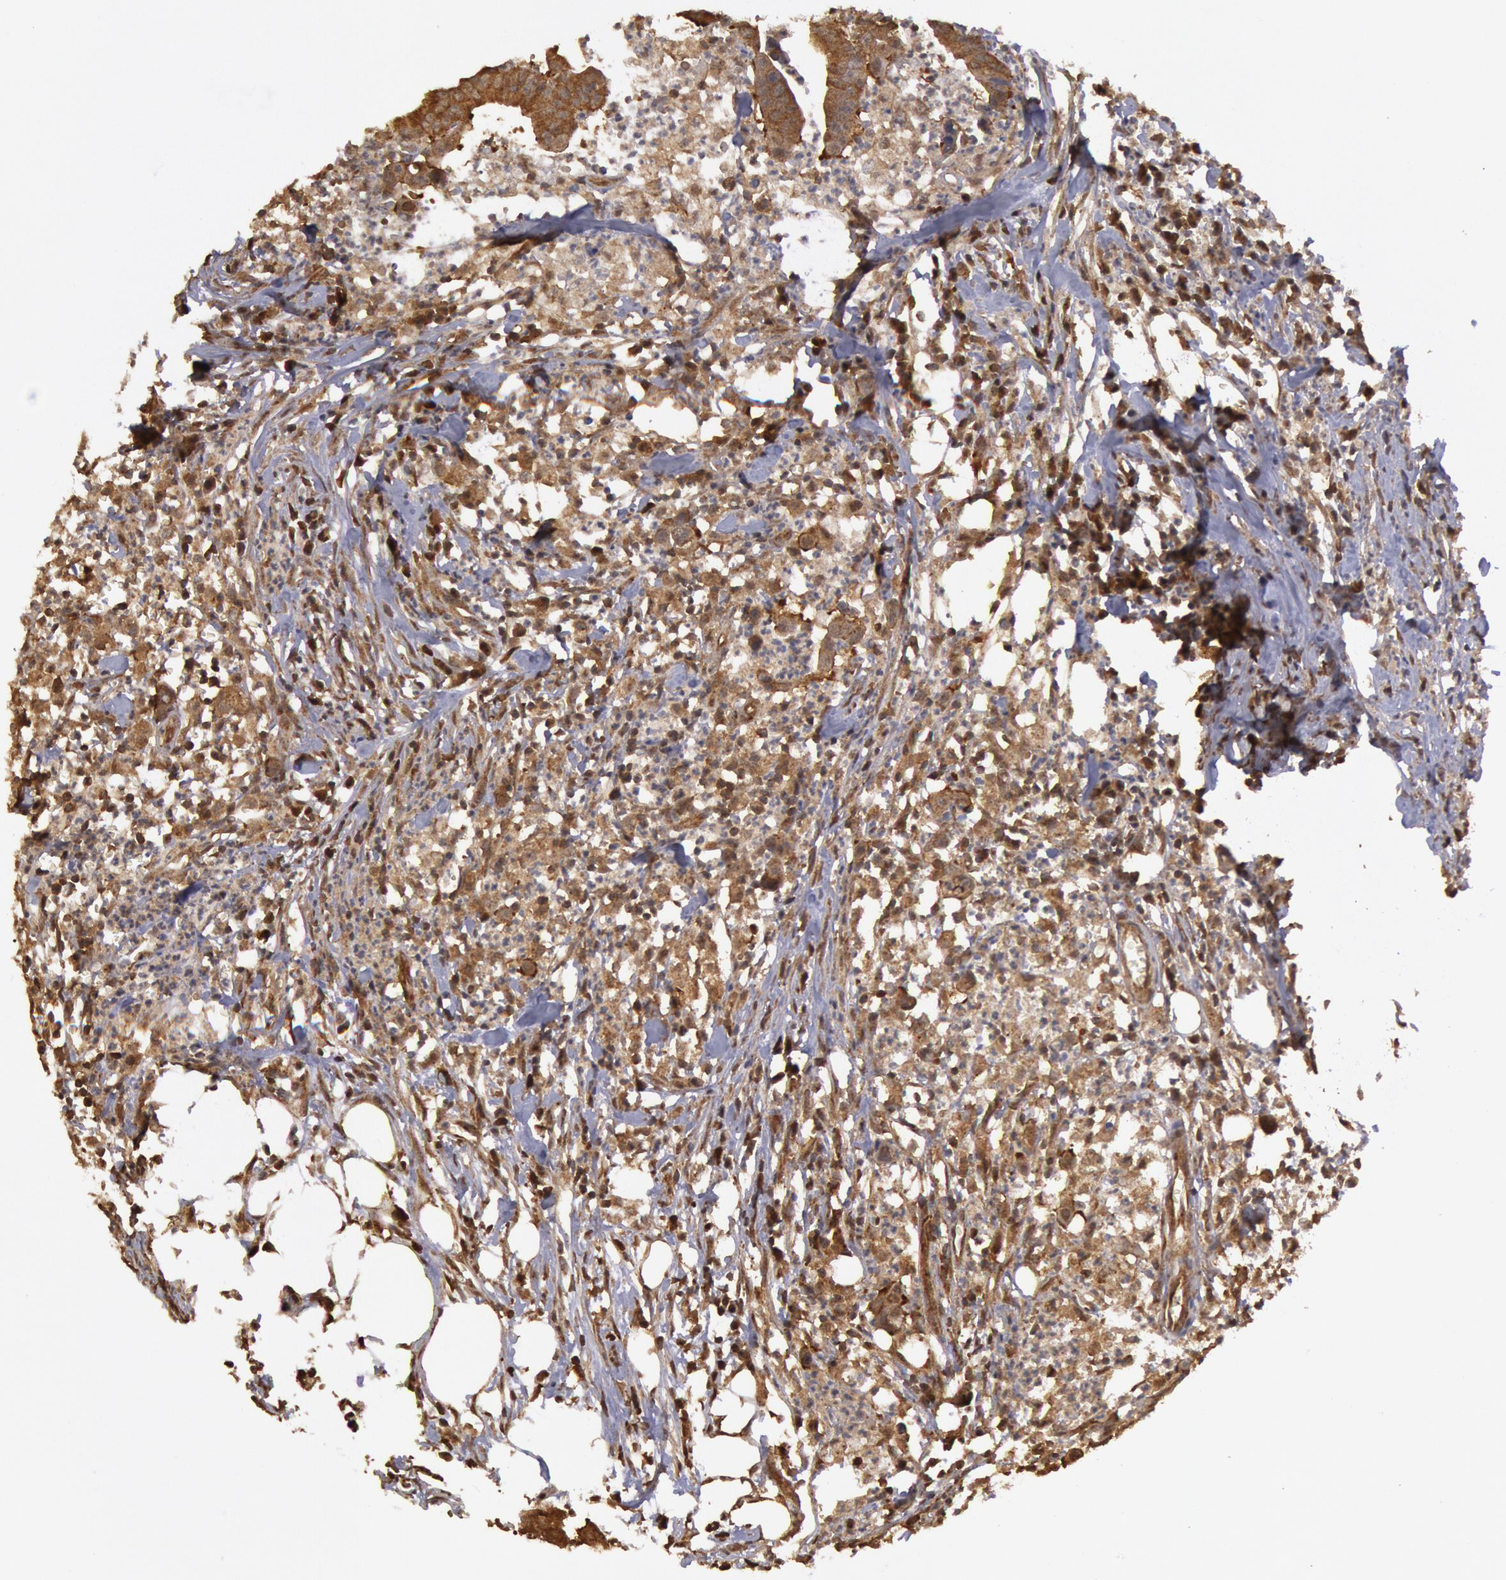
{"staining": {"intensity": "moderate", "quantity": ">75%", "location": "cytoplasmic/membranous"}, "tissue": "colorectal cancer", "cell_type": "Tumor cells", "image_type": "cancer", "snomed": [{"axis": "morphology", "description": "Adenocarcinoma, NOS"}, {"axis": "topography", "description": "Colon"}], "caption": "Immunohistochemical staining of human adenocarcinoma (colorectal) exhibits medium levels of moderate cytoplasmic/membranous staining in approximately >75% of tumor cells.", "gene": "USP14", "patient": {"sex": "male", "age": 55}}